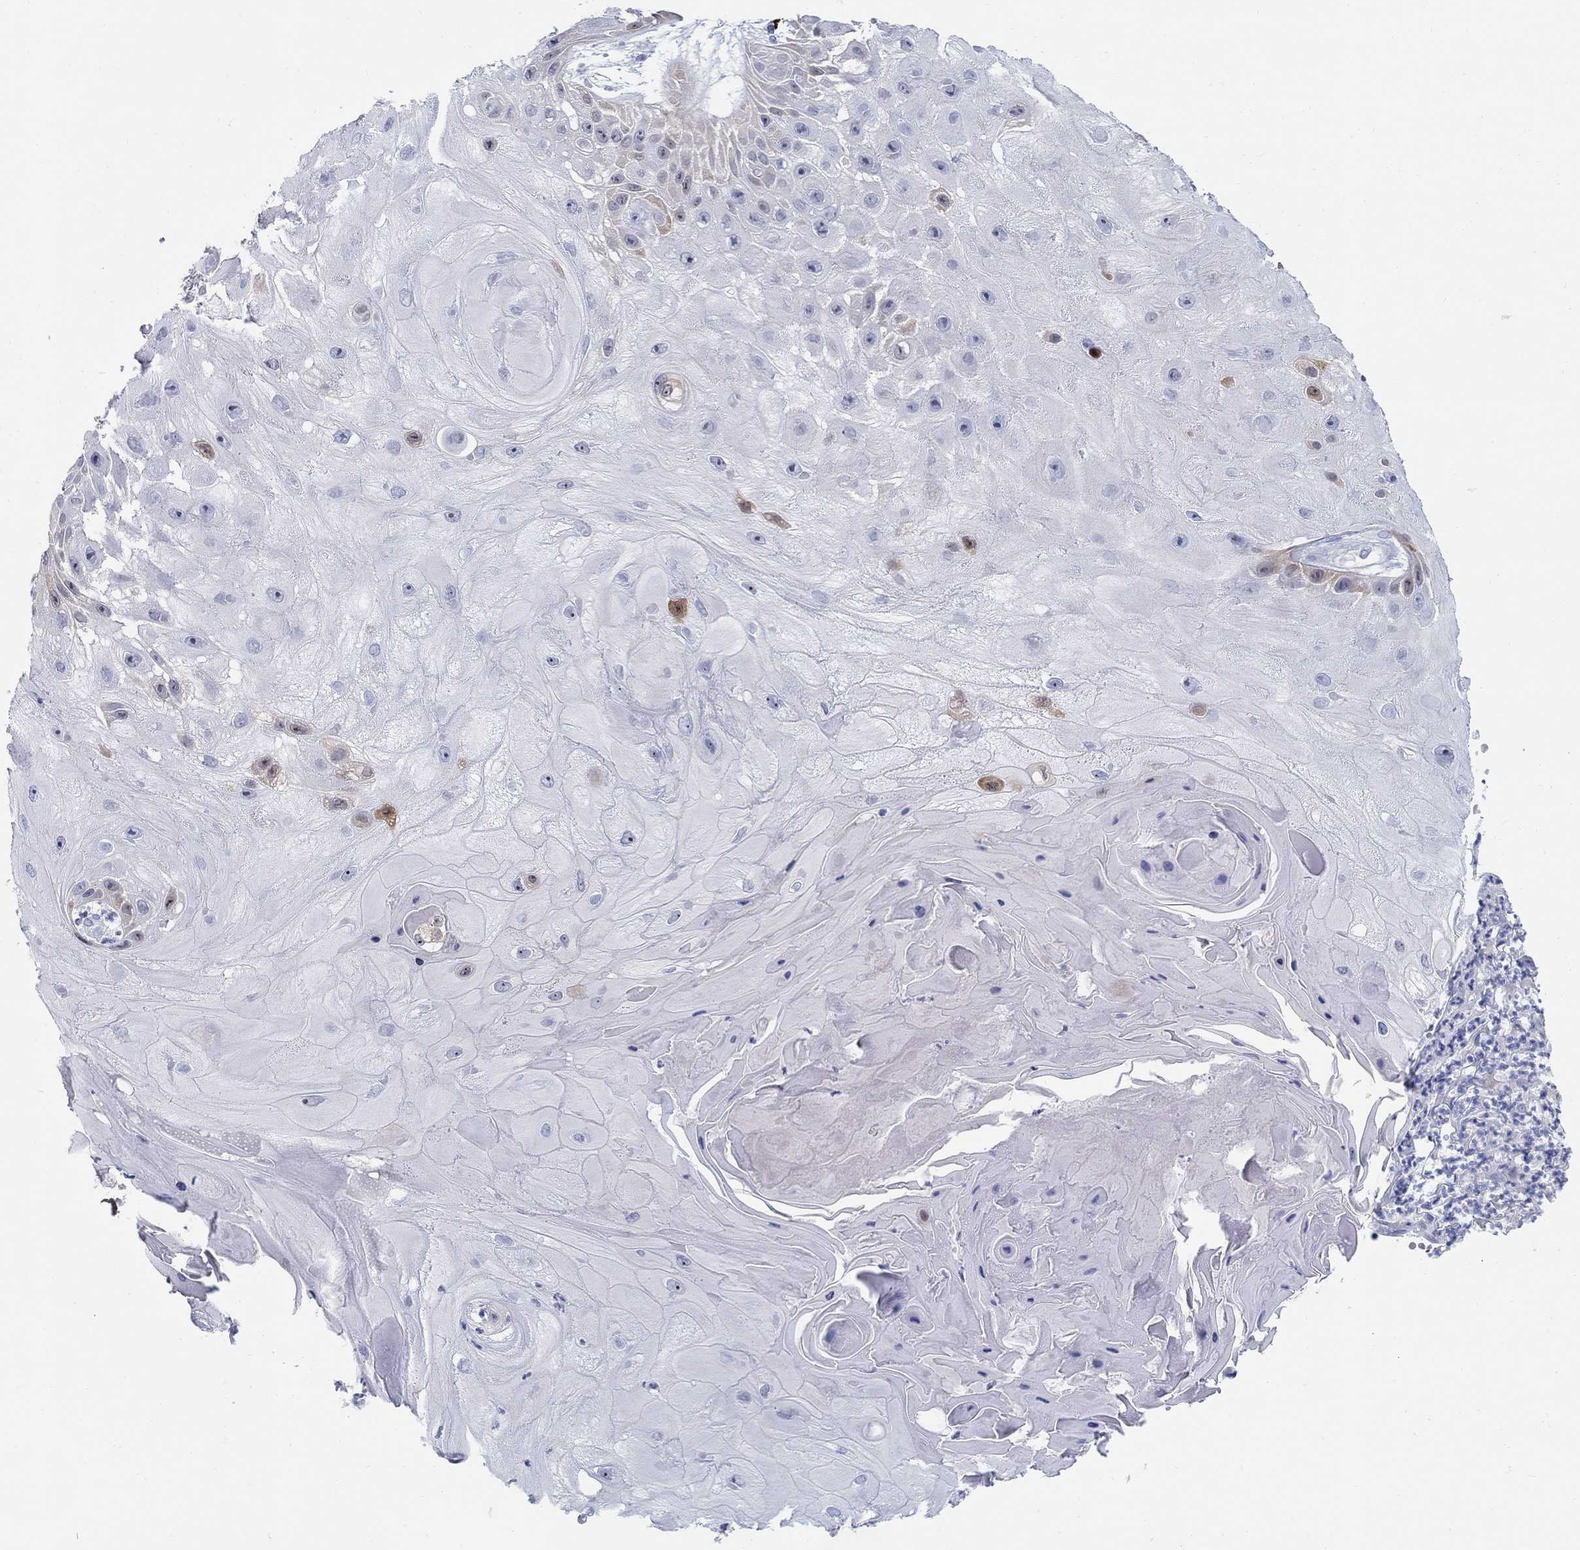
{"staining": {"intensity": "weak", "quantity": "<25%", "location": "cytoplasmic/membranous"}, "tissue": "skin cancer", "cell_type": "Tumor cells", "image_type": "cancer", "snomed": [{"axis": "morphology", "description": "Normal tissue, NOS"}, {"axis": "morphology", "description": "Squamous cell carcinoma, NOS"}, {"axis": "topography", "description": "Skin"}], "caption": "Immunohistochemistry (IHC) micrograph of neoplastic tissue: human skin cancer stained with DAB (3,3'-diaminobenzidine) displays no significant protein staining in tumor cells. (DAB (3,3'-diaminobenzidine) IHC visualized using brightfield microscopy, high magnification).", "gene": "AKR1C2", "patient": {"sex": "male", "age": 79}}